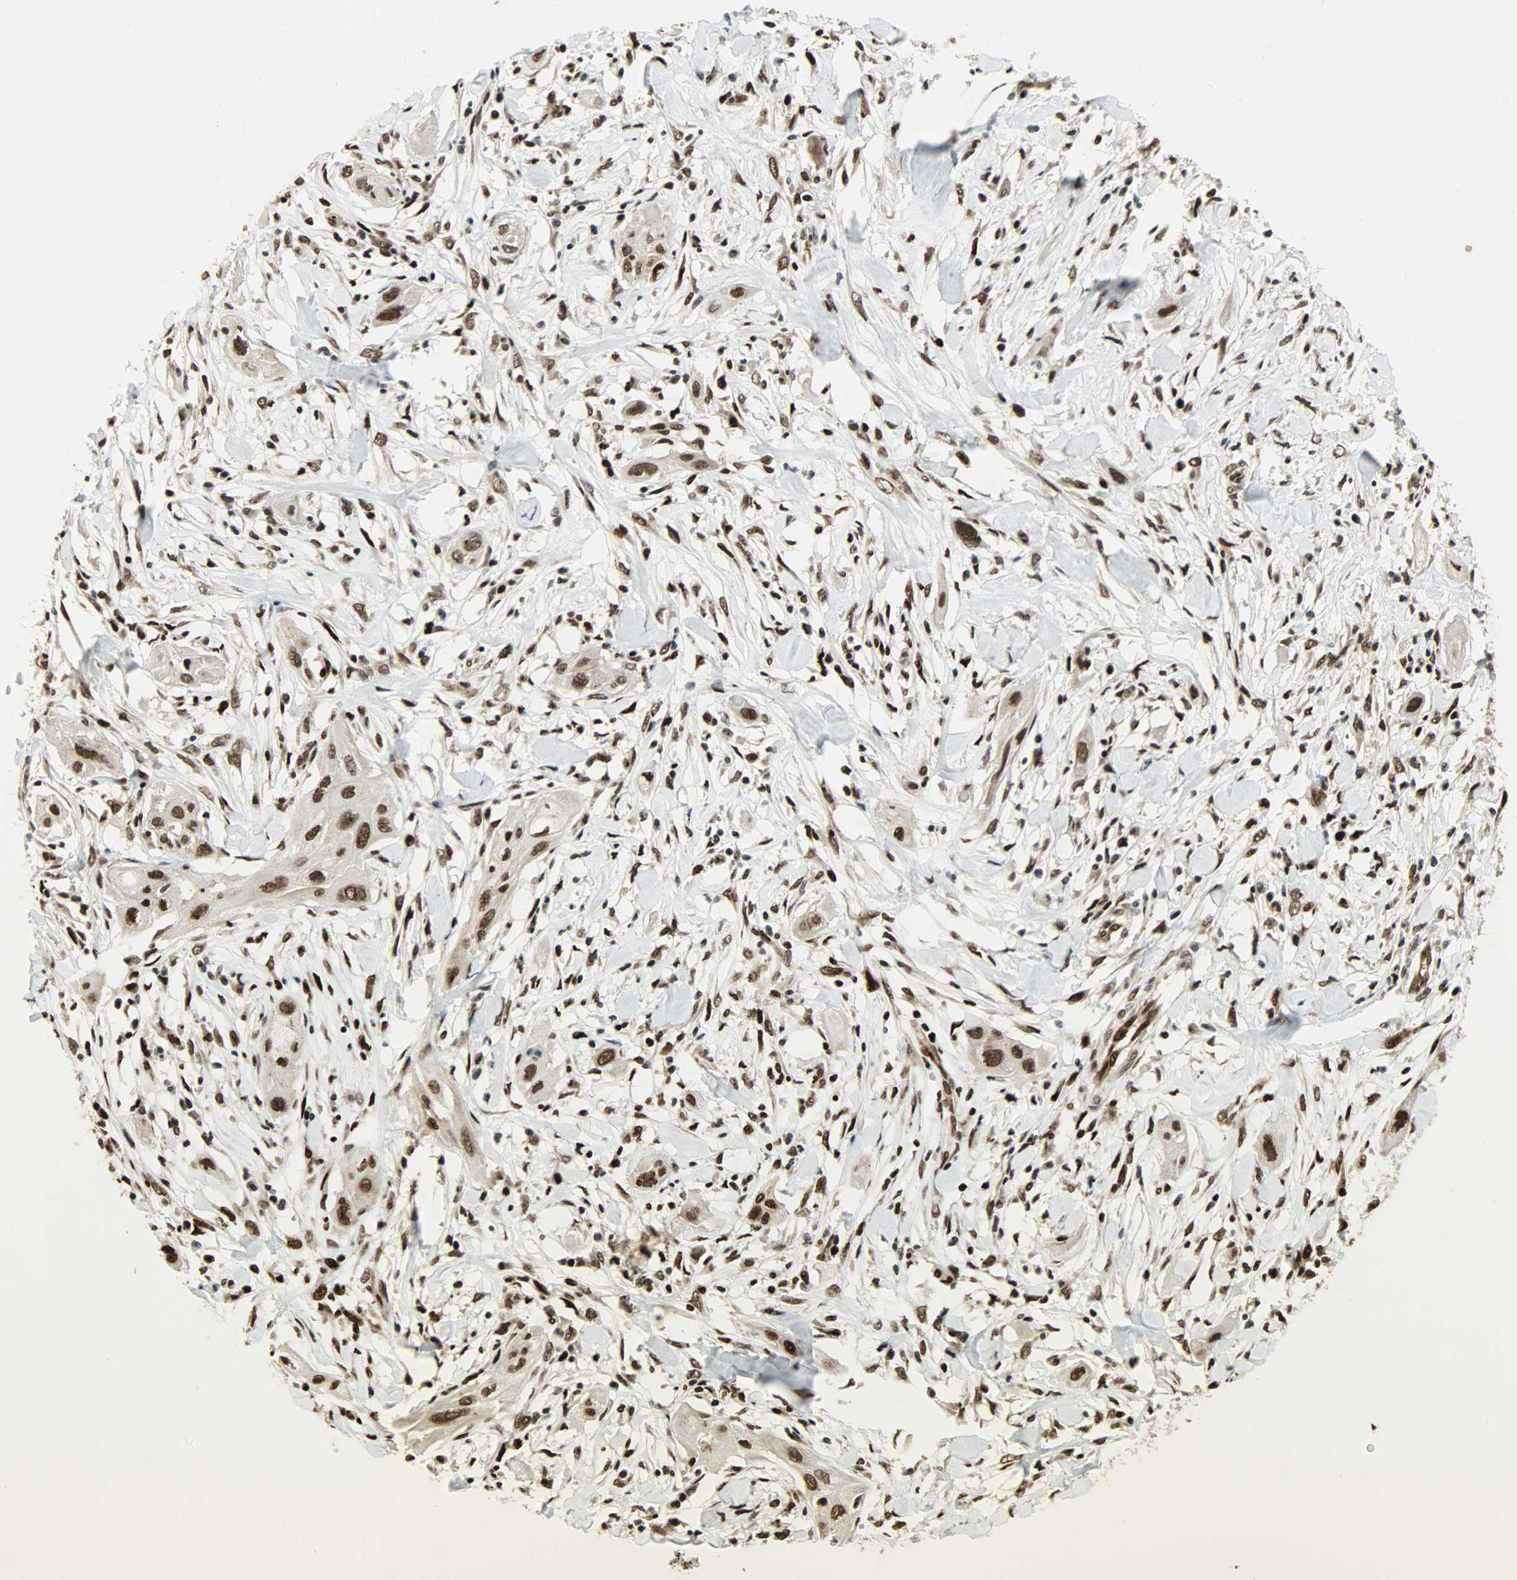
{"staining": {"intensity": "strong", "quantity": ">75%", "location": "nuclear"}, "tissue": "lung cancer", "cell_type": "Tumor cells", "image_type": "cancer", "snomed": [{"axis": "morphology", "description": "Squamous cell carcinoma, NOS"}, {"axis": "topography", "description": "Lung"}], "caption": "Protein staining by immunohistochemistry reveals strong nuclear expression in about >75% of tumor cells in squamous cell carcinoma (lung).", "gene": "SNAI1", "patient": {"sex": "female", "age": 47}}